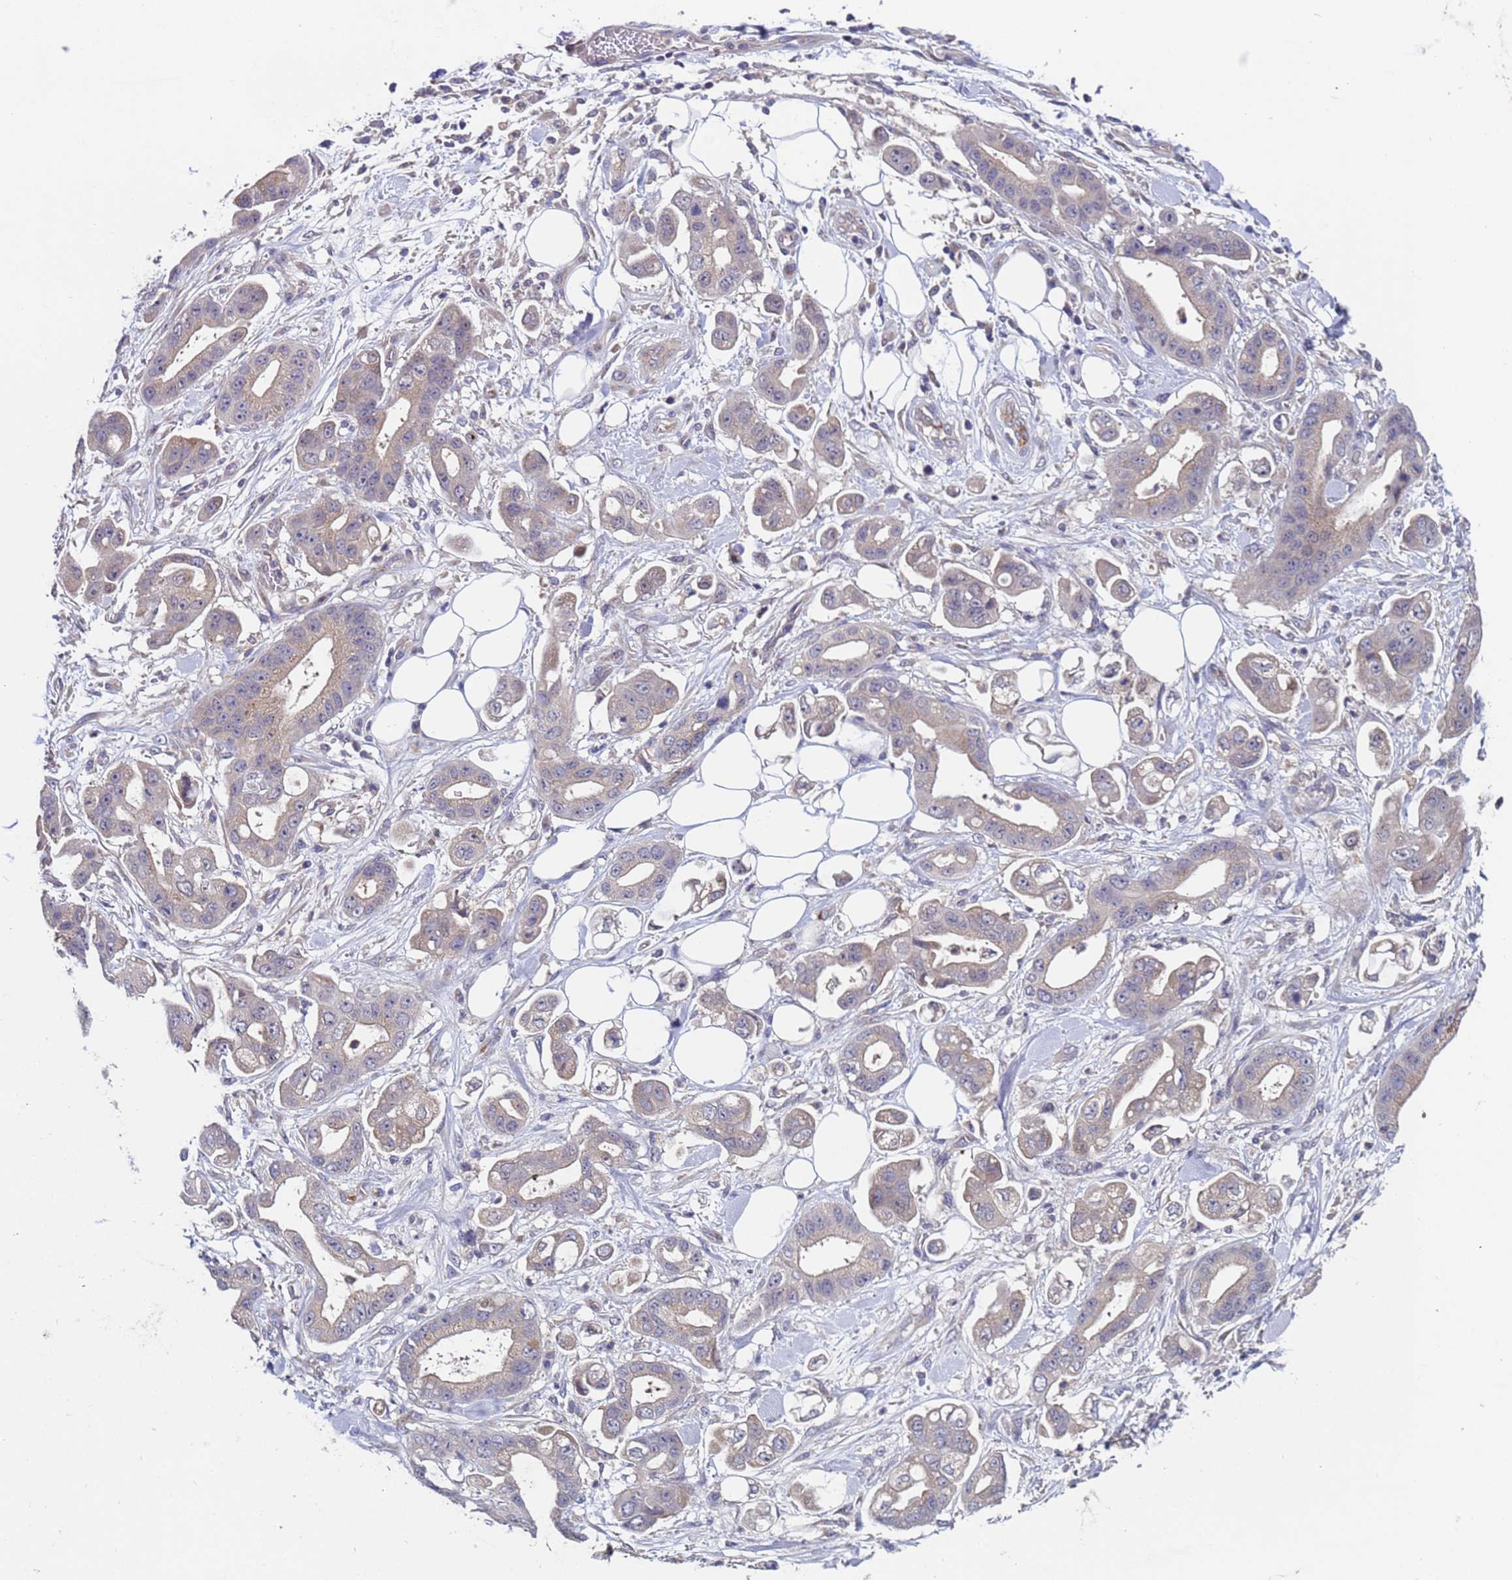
{"staining": {"intensity": "weak", "quantity": "<25%", "location": "cytoplasmic/membranous"}, "tissue": "stomach cancer", "cell_type": "Tumor cells", "image_type": "cancer", "snomed": [{"axis": "morphology", "description": "Adenocarcinoma, NOS"}, {"axis": "topography", "description": "Stomach"}], "caption": "Protein analysis of stomach cancer (adenocarcinoma) shows no significant staining in tumor cells.", "gene": "ZNF248", "patient": {"sex": "male", "age": 62}}